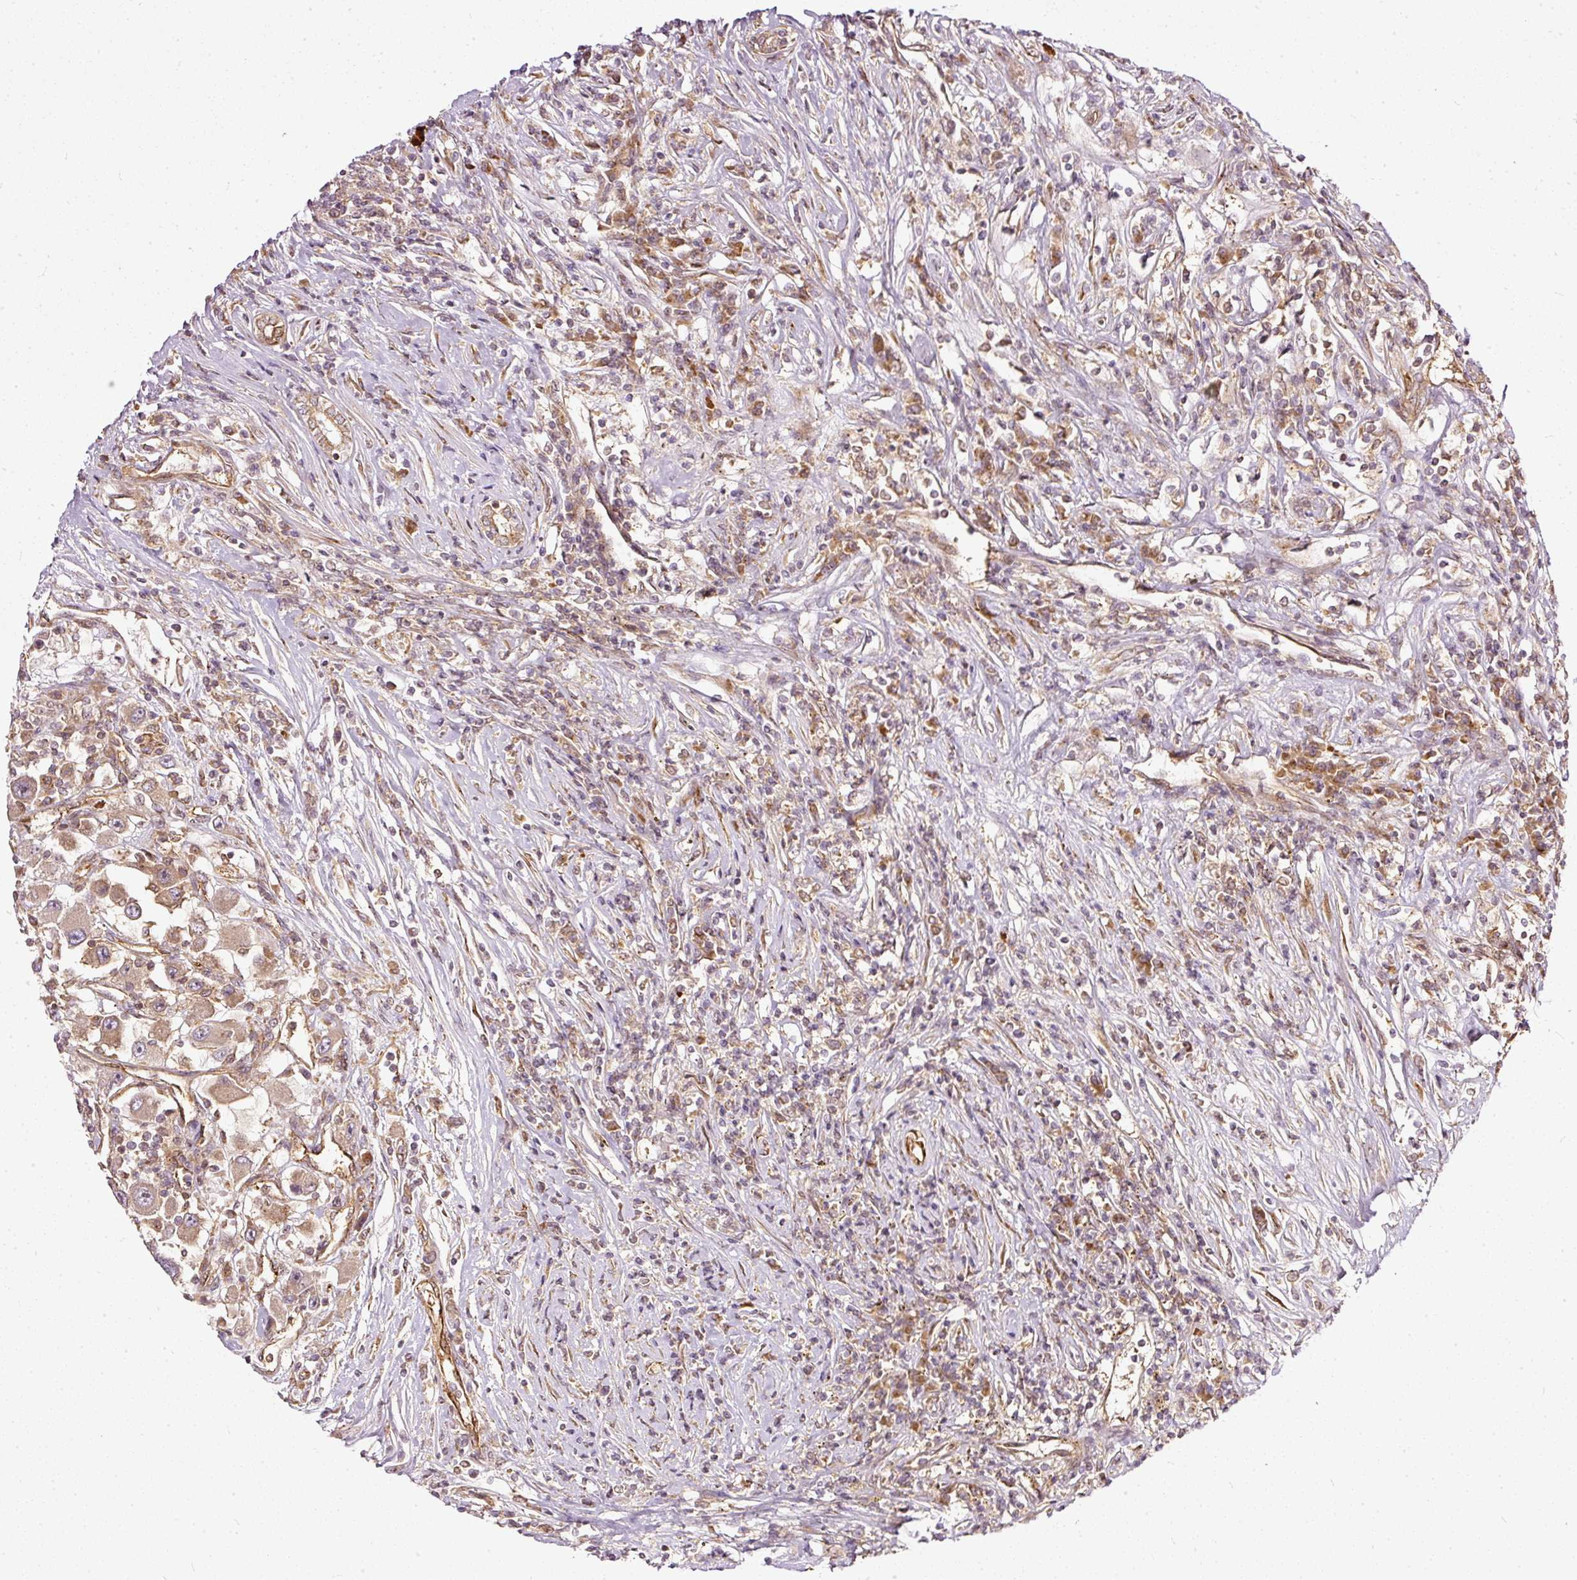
{"staining": {"intensity": "moderate", "quantity": ">75%", "location": "cytoplasmic/membranous"}, "tissue": "renal cancer", "cell_type": "Tumor cells", "image_type": "cancer", "snomed": [{"axis": "morphology", "description": "Adenocarcinoma, NOS"}, {"axis": "topography", "description": "Kidney"}], "caption": "Human renal cancer (adenocarcinoma) stained for a protein (brown) displays moderate cytoplasmic/membranous positive expression in approximately >75% of tumor cells.", "gene": "MIF4GD", "patient": {"sex": "female", "age": 67}}